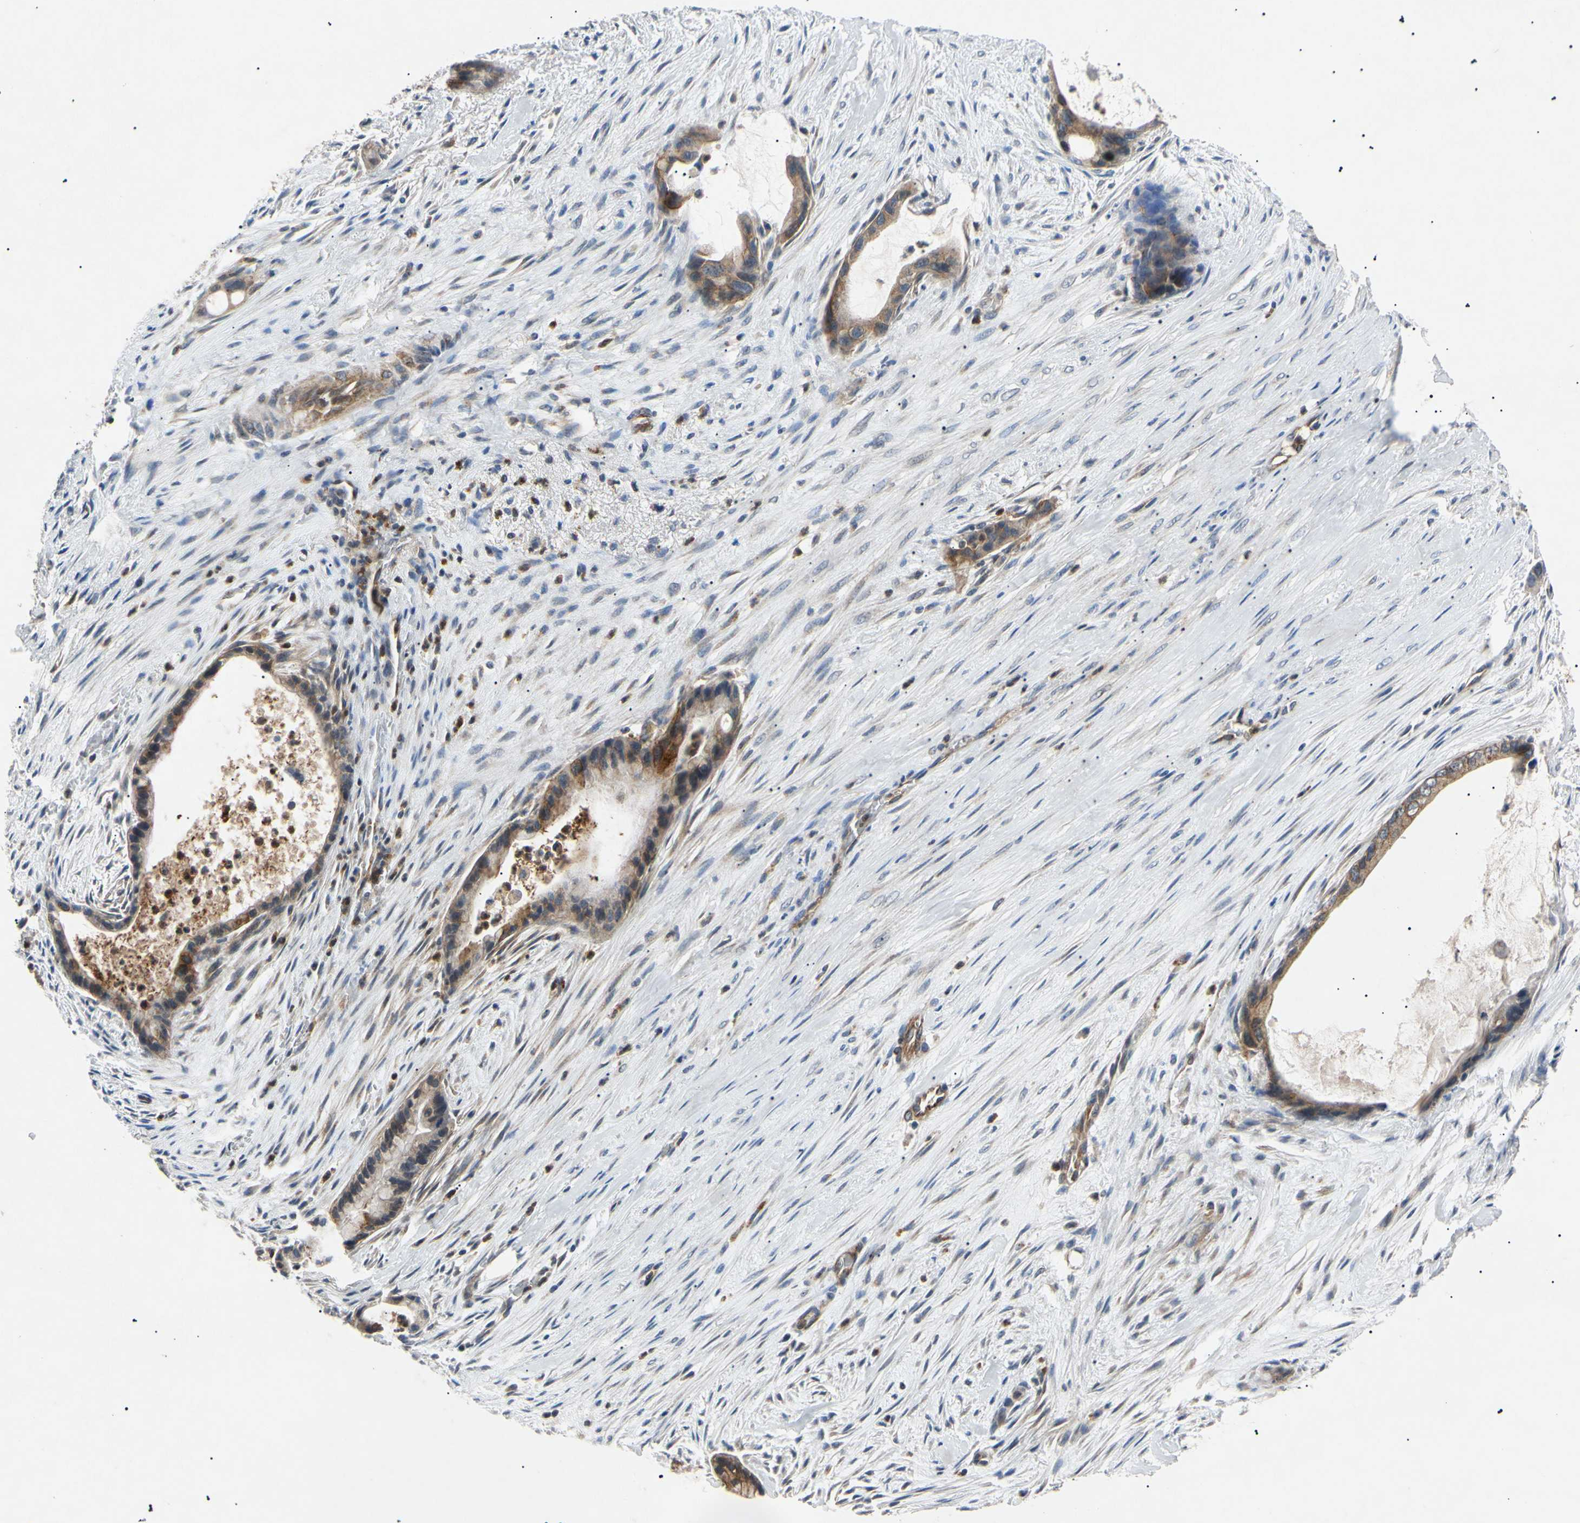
{"staining": {"intensity": "moderate", "quantity": "<25%", "location": "cytoplasmic/membranous"}, "tissue": "liver cancer", "cell_type": "Tumor cells", "image_type": "cancer", "snomed": [{"axis": "morphology", "description": "Cholangiocarcinoma"}, {"axis": "topography", "description": "Liver"}], "caption": "Immunohistochemical staining of liver cholangiocarcinoma demonstrates low levels of moderate cytoplasmic/membranous protein staining in about <25% of tumor cells. The protein is stained brown, and the nuclei are stained in blue (DAB IHC with brightfield microscopy, high magnification).", "gene": "TUBB4A", "patient": {"sex": "female", "age": 55}}